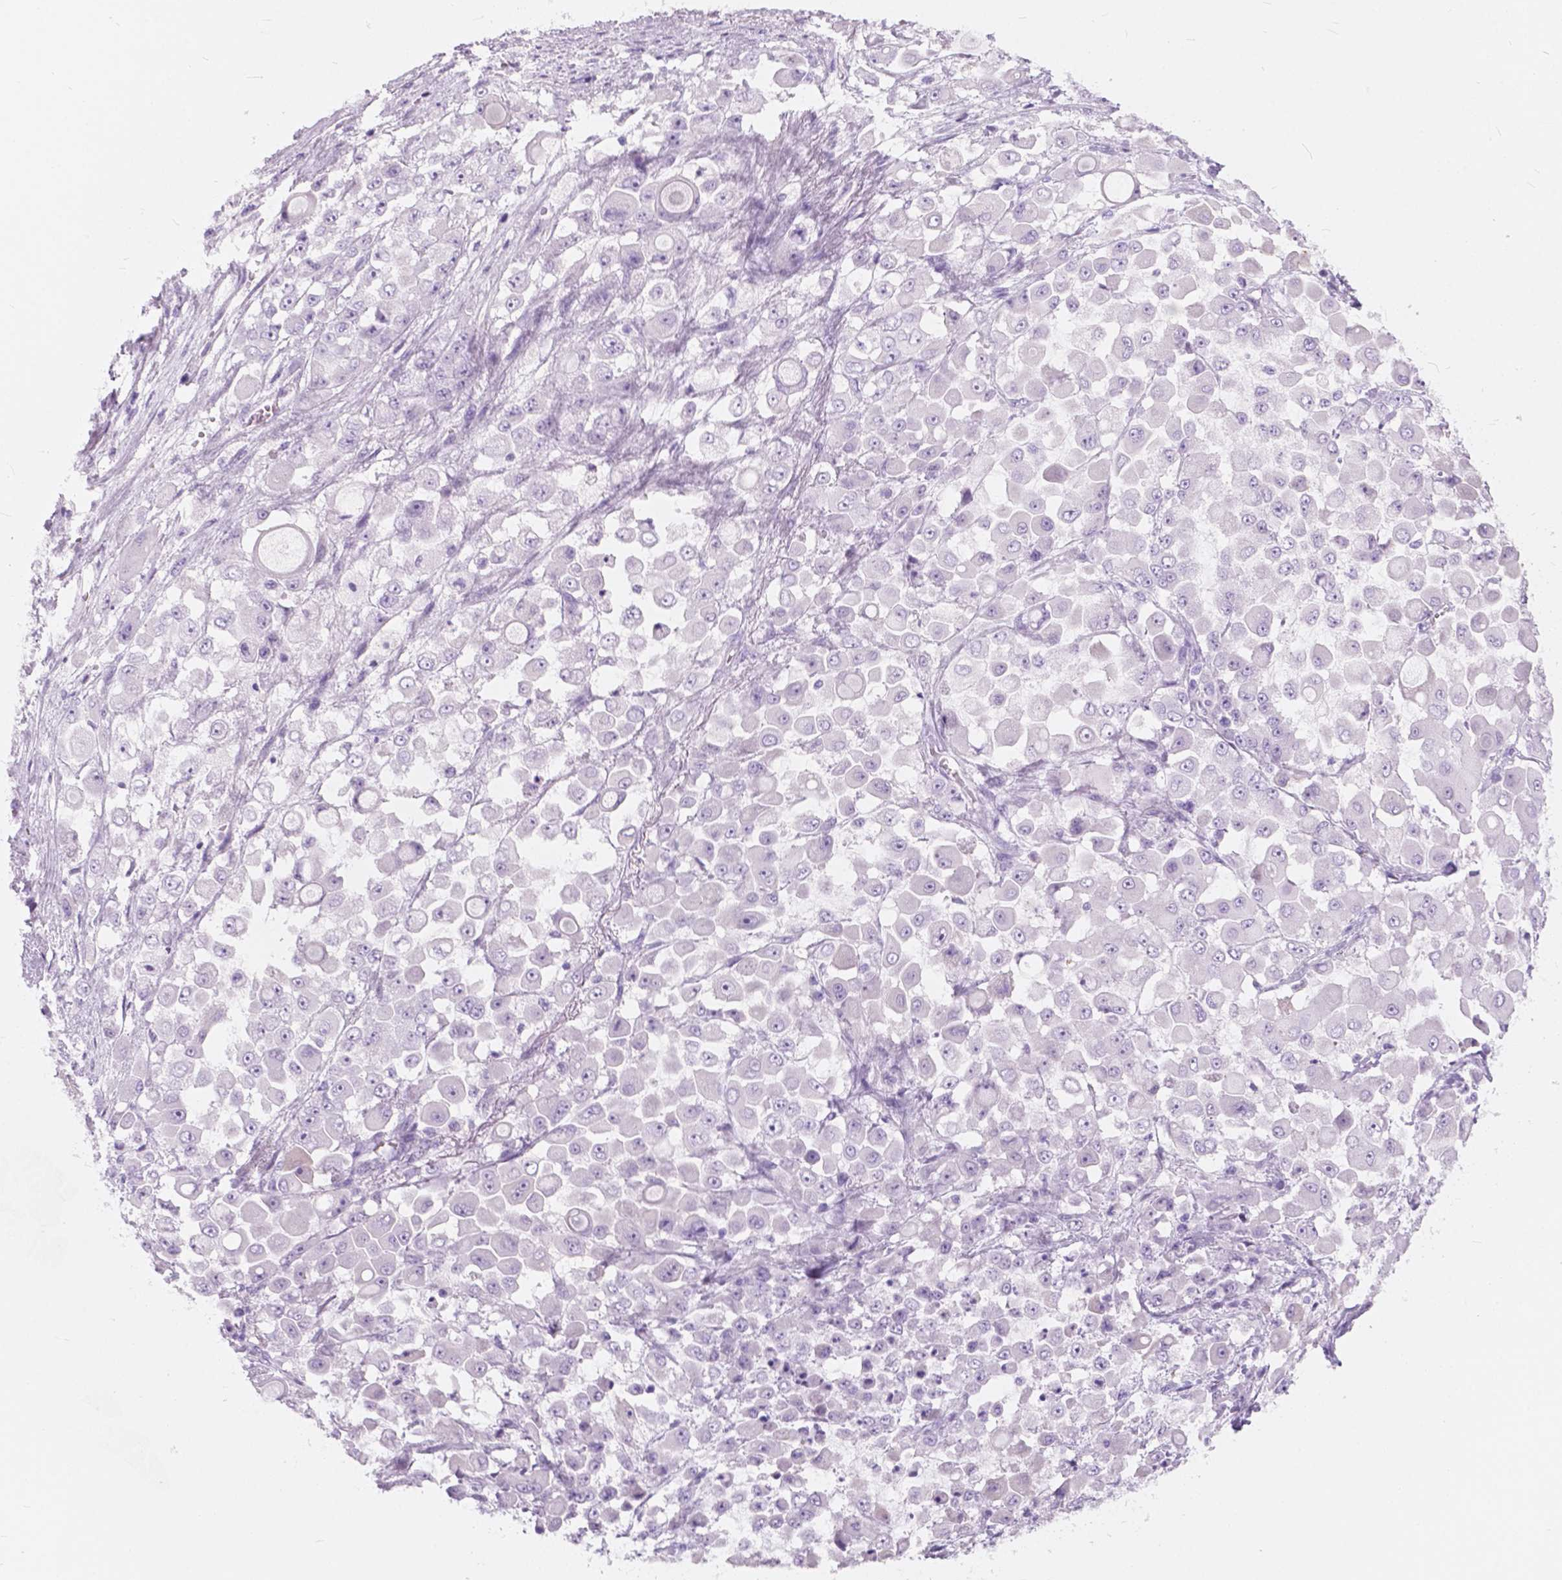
{"staining": {"intensity": "negative", "quantity": "none", "location": "none"}, "tissue": "stomach cancer", "cell_type": "Tumor cells", "image_type": "cancer", "snomed": [{"axis": "morphology", "description": "Adenocarcinoma, NOS"}, {"axis": "topography", "description": "Stomach"}], "caption": "Adenocarcinoma (stomach) stained for a protein using immunohistochemistry displays no staining tumor cells.", "gene": "FXYD2", "patient": {"sex": "female", "age": 76}}